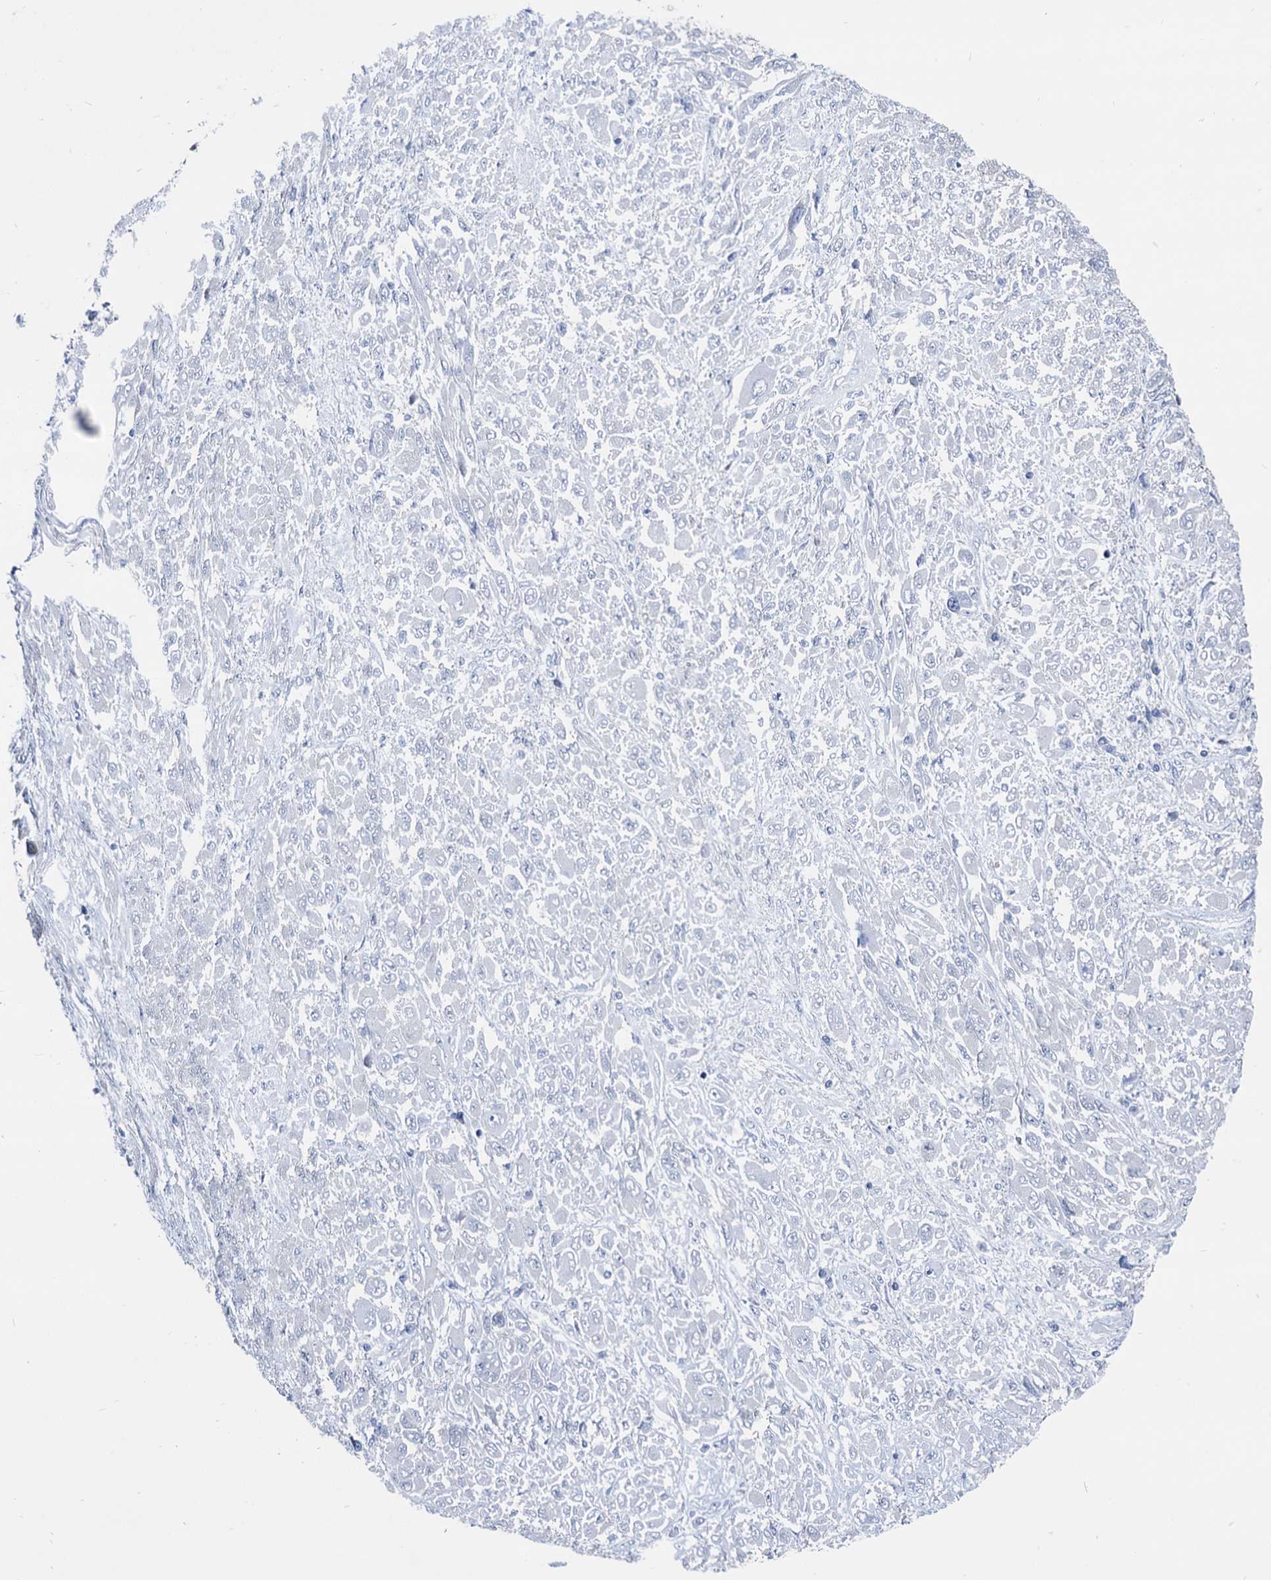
{"staining": {"intensity": "negative", "quantity": "none", "location": "none"}, "tissue": "melanoma", "cell_type": "Tumor cells", "image_type": "cancer", "snomed": [{"axis": "morphology", "description": "Malignant melanoma, NOS"}, {"axis": "topography", "description": "Skin"}], "caption": "Tumor cells are negative for protein expression in human melanoma.", "gene": "GLO1", "patient": {"sex": "female", "age": 91}}